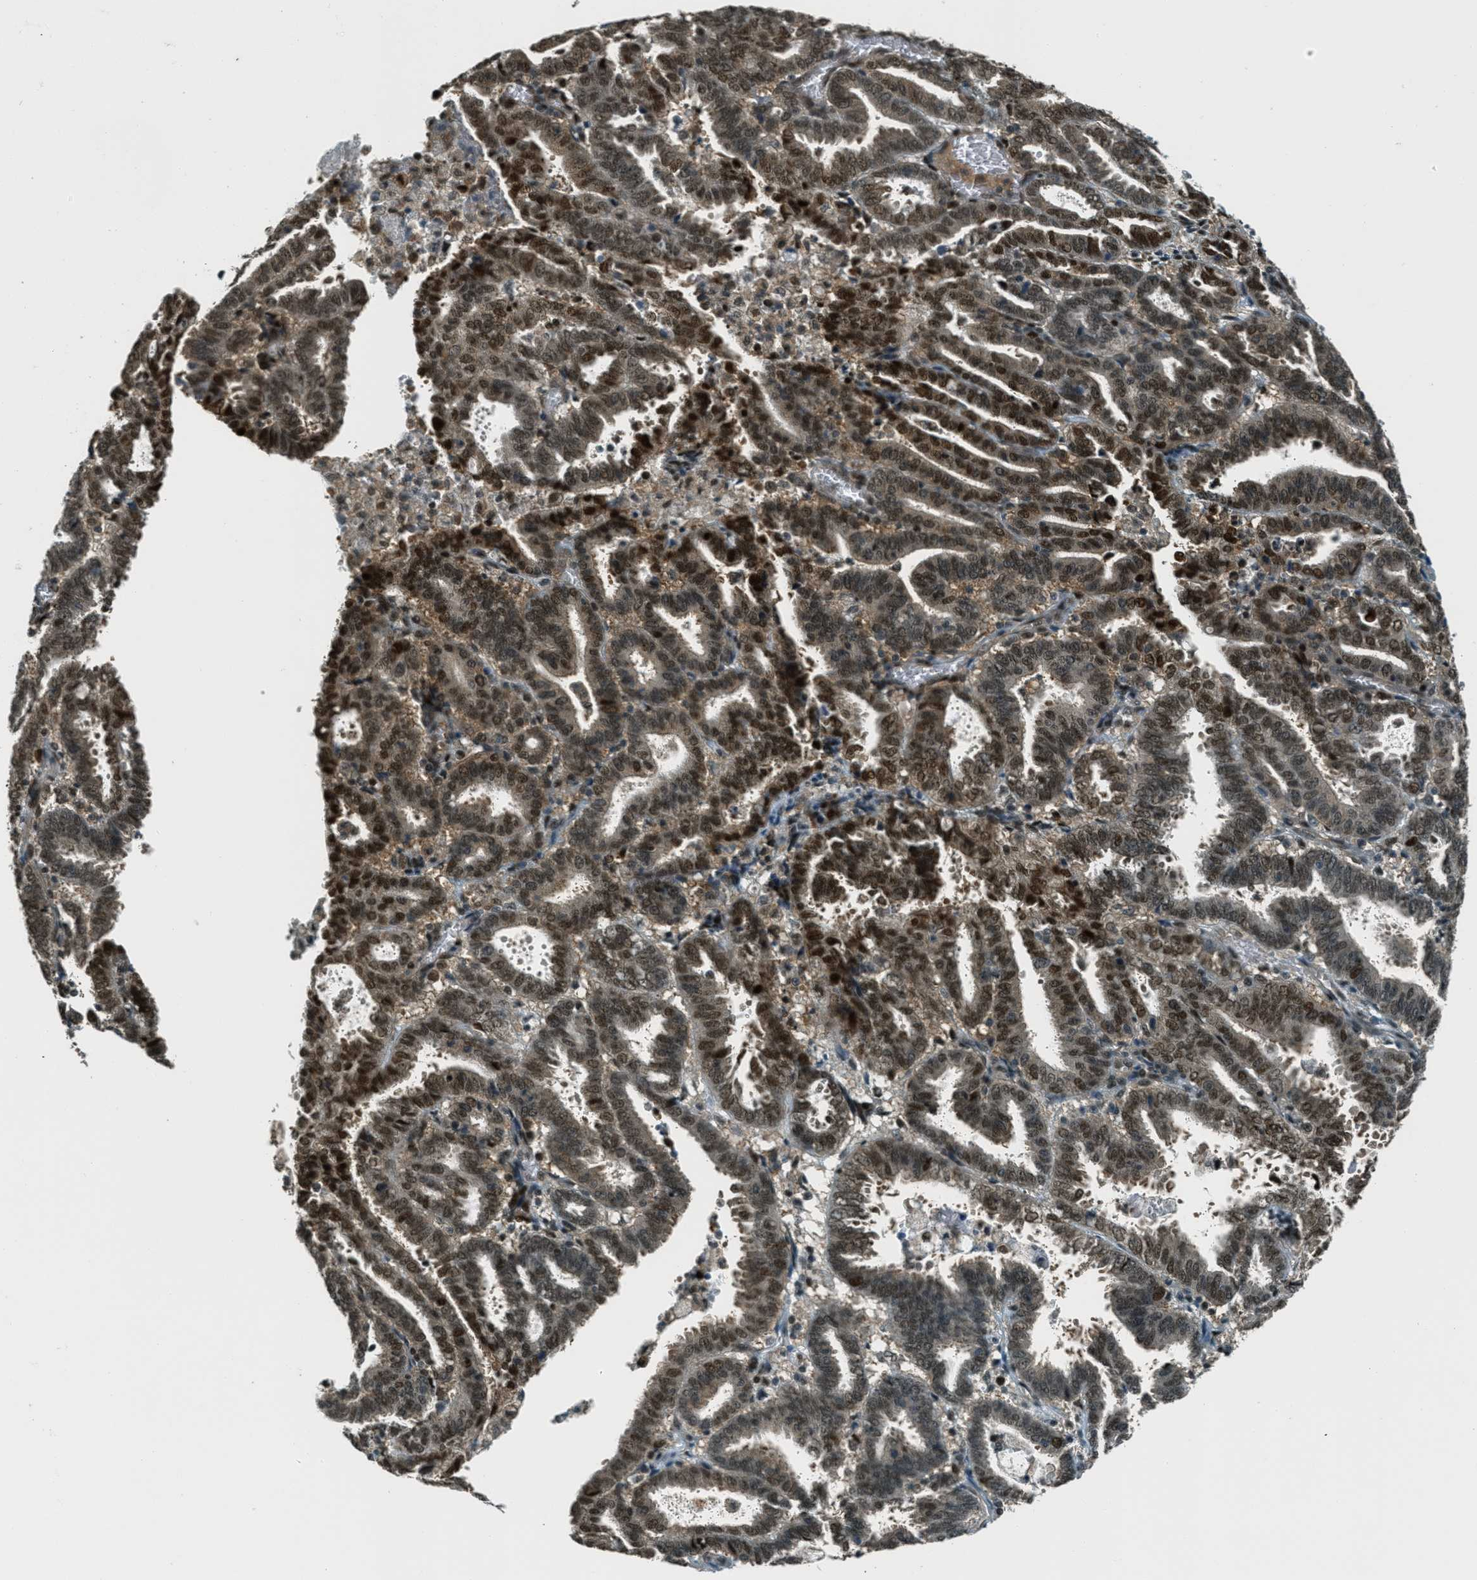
{"staining": {"intensity": "strong", "quantity": ">75%", "location": "cytoplasmic/membranous,nuclear"}, "tissue": "endometrial cancer", "cell_type": "Tumor cells", "image_type": "cancer", "snomed": [{"axis": "morphology", "description": "Adenocarcinoma, NOS"}, {"axis": "topography", "description": "Uterus"}], "caption": "Immunohistochemical staining of adenocarcinoma (endometrial) reveals strong cytoplasmic/membranous and nuclear protein expression in approximately >75% of tumor cells.", "gene": "FOXM1", "patient": {"sex": "female", "age": 83}}